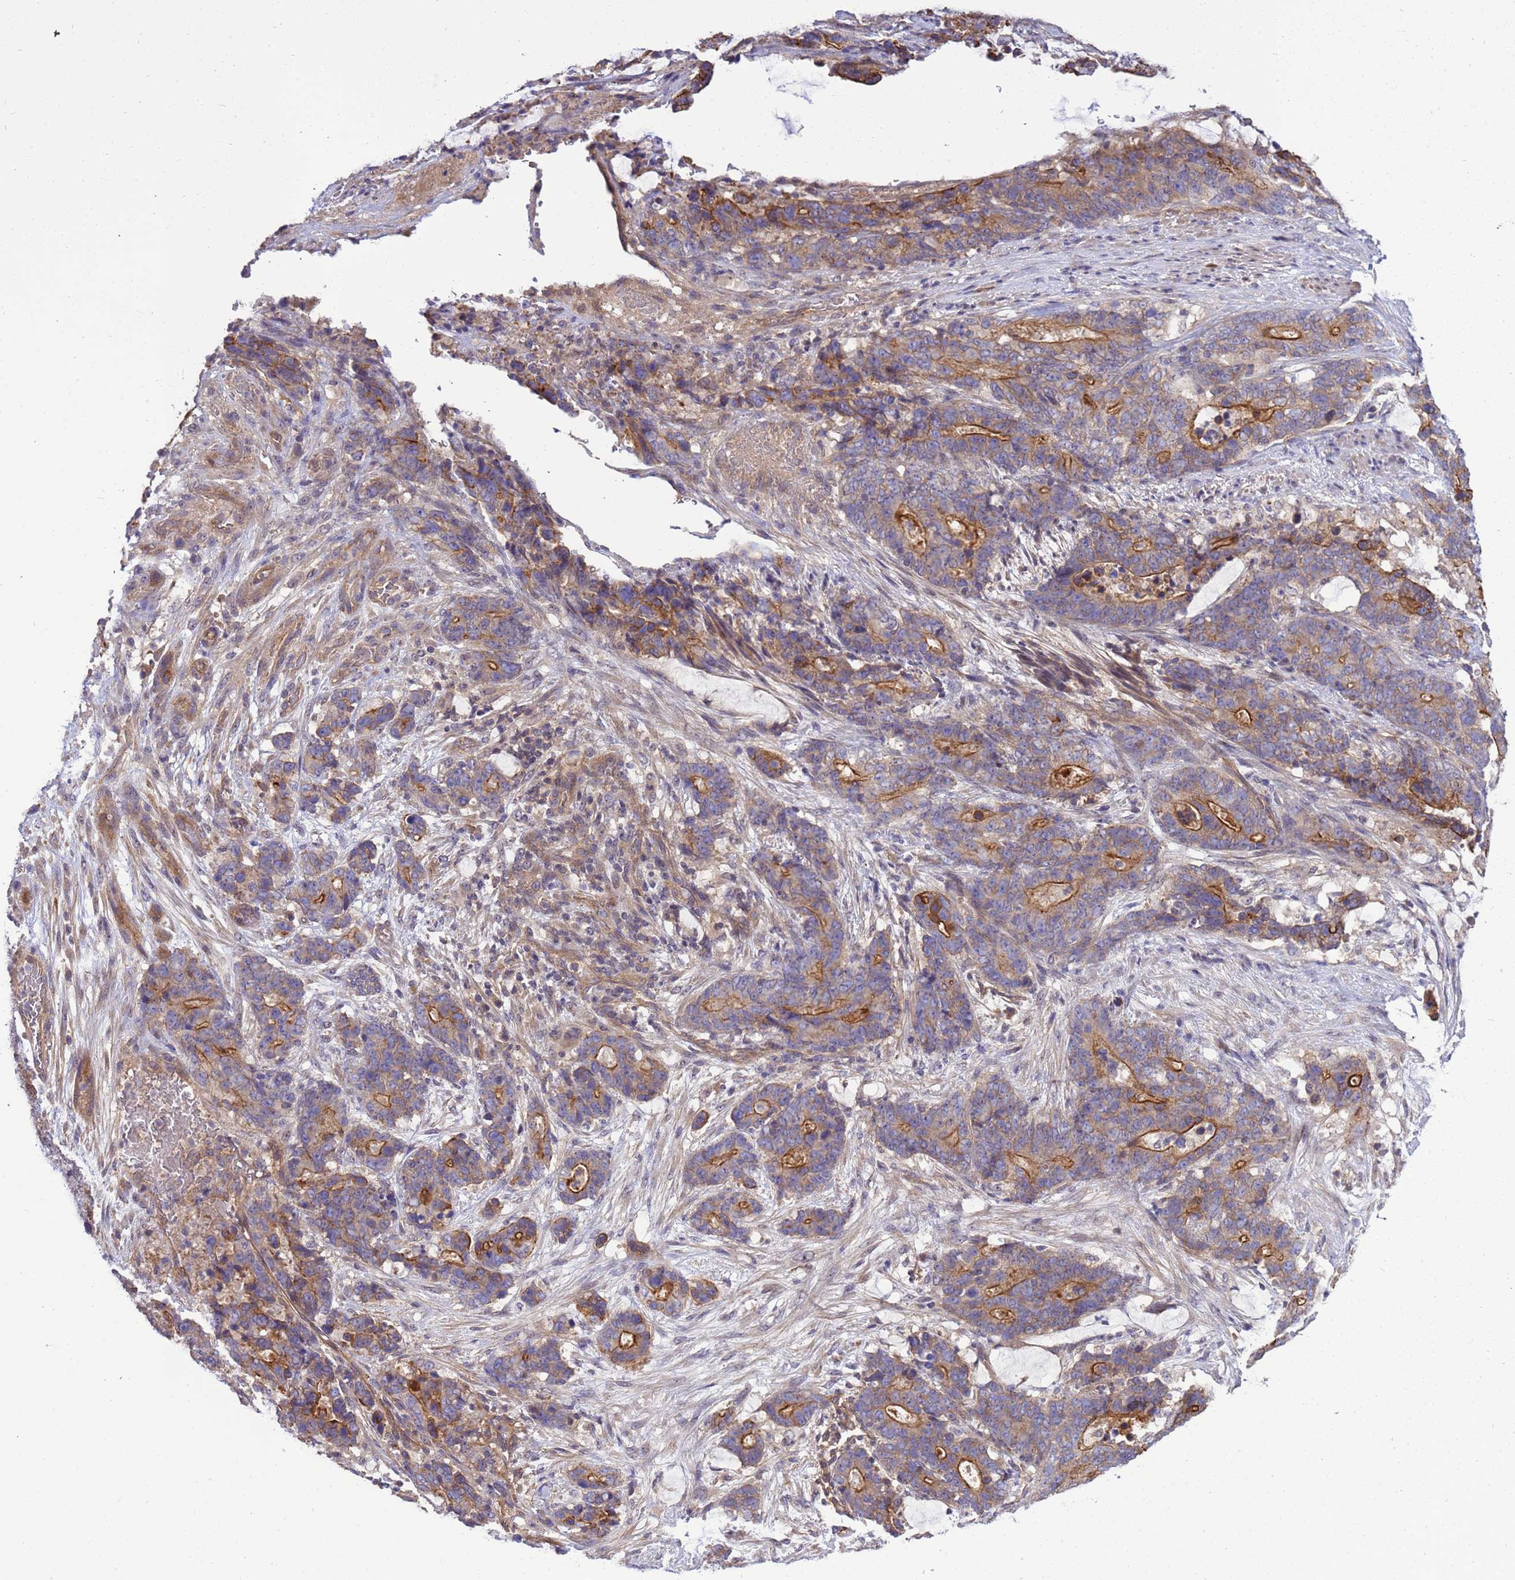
{"staining": {"intensity": "strong", "quantity": "25%-75%", "location": "cytoplasmic/membranous"}, "tissue": "stomach cancer", "cell_type": "Tumor cells", "image_type": "cancer", "snomed": [{"axis": "morphology", "description": "Adenocarcinoma, NOS"}, {"axis": "topography", "description": "Stomach"}], "caption": "Protein expression analysis of human stomach cancer (adenocarcinoma) reveals strong cytoplasmic/membranous staining in approximately 25%-75% of tumor cells.", "gene": "SMCO3", "patient": {"sex": "female", "age": 76}}